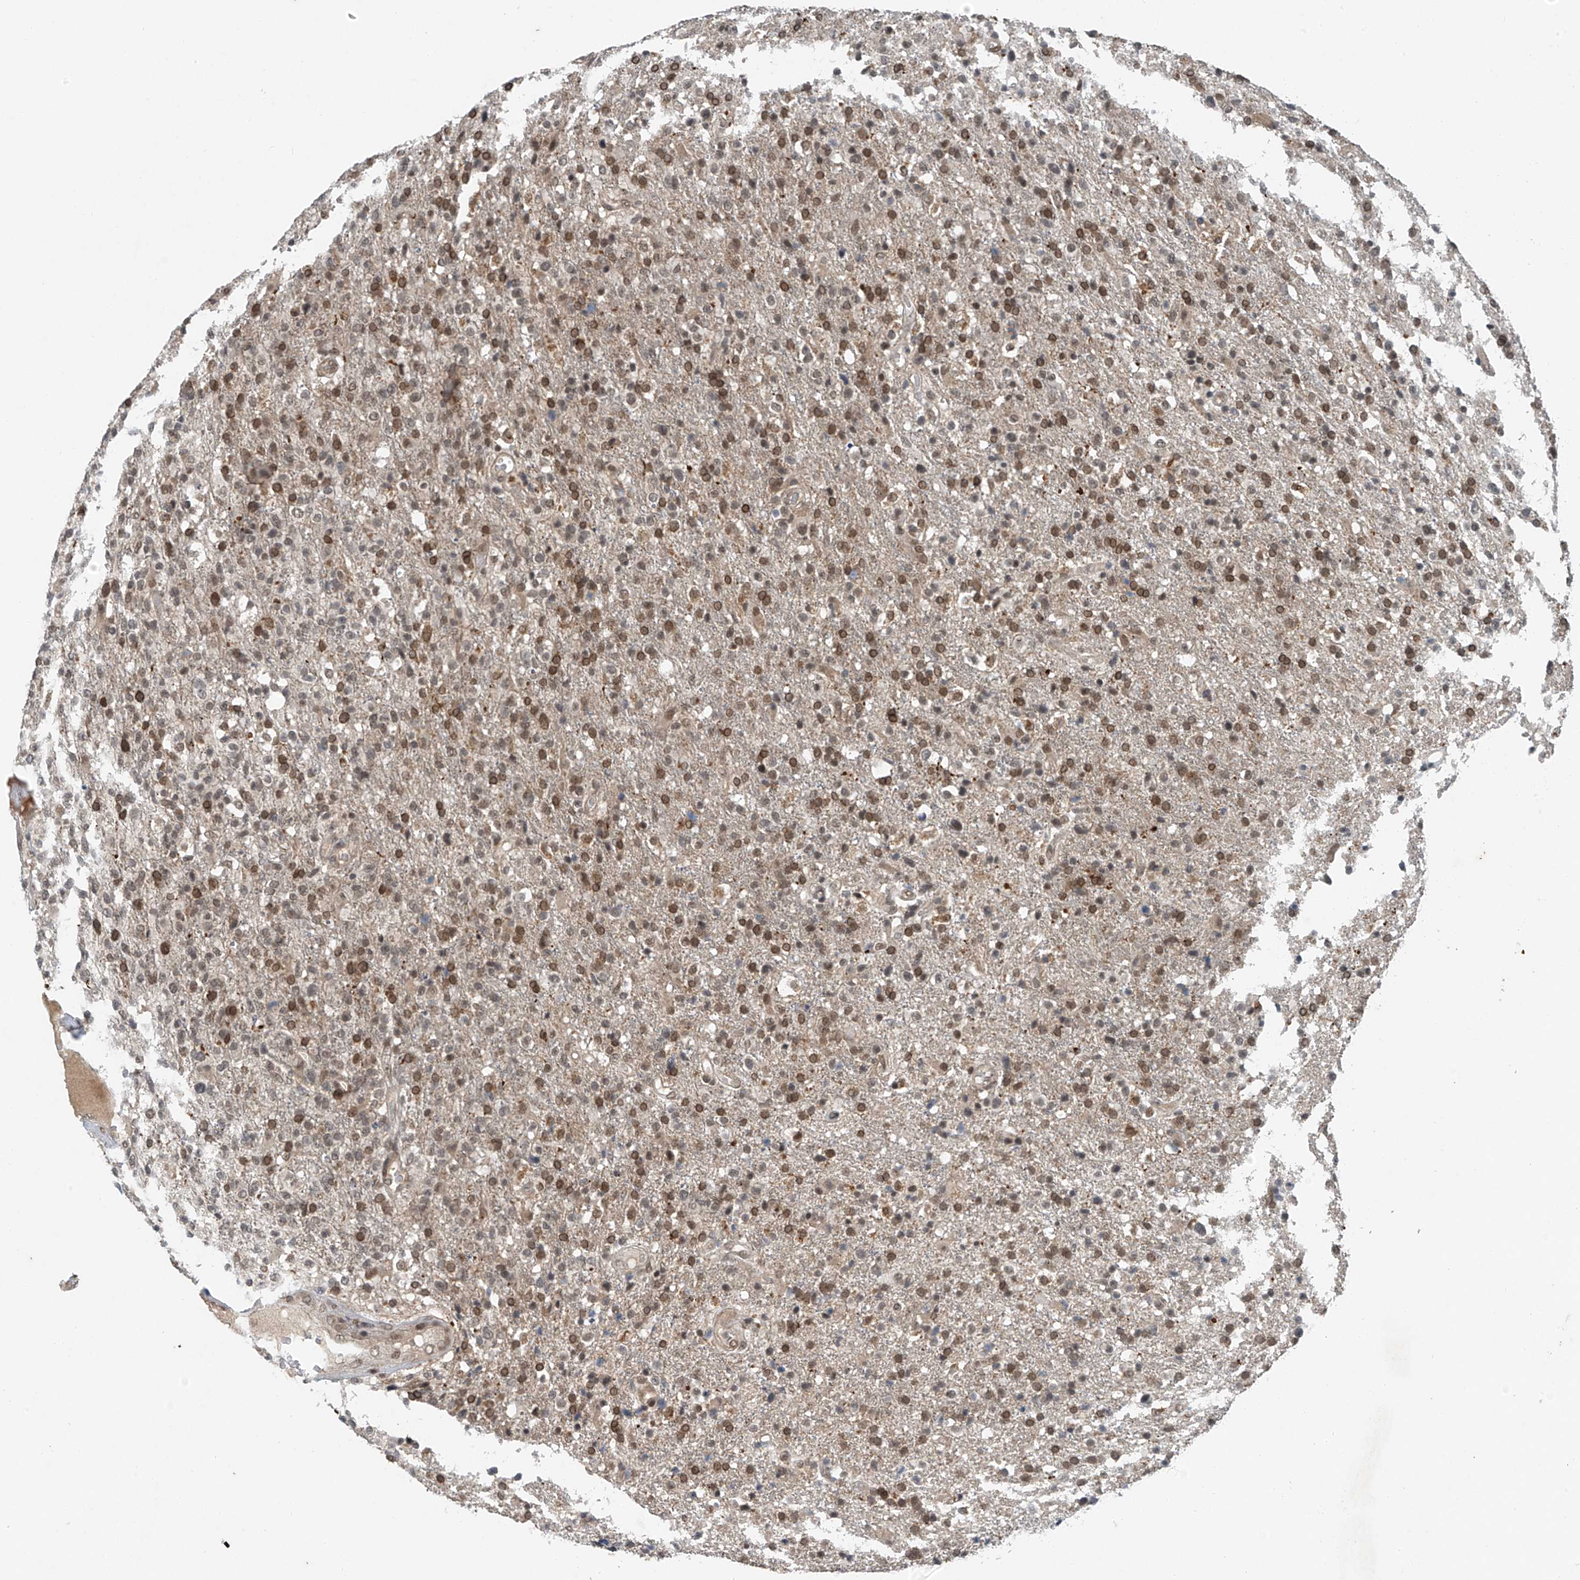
{"staining": {"intensity": "moderate", "quantity": ">75%", "location": "nuclear"}, "tissue": "glioma", "cell_type": "Tumor cells", "image_type": "cancer", "snomed": [{"axis": "morphology", "description": "Glioma, malignant, High grade"}, {"axis": "topography", "description": "Brain"}], "caption": "Glioma stained with a protein marker reveals moderate staining in tumor cells.", "gene": "TAF8", "patient": {"sex": "male", "age": 72}}